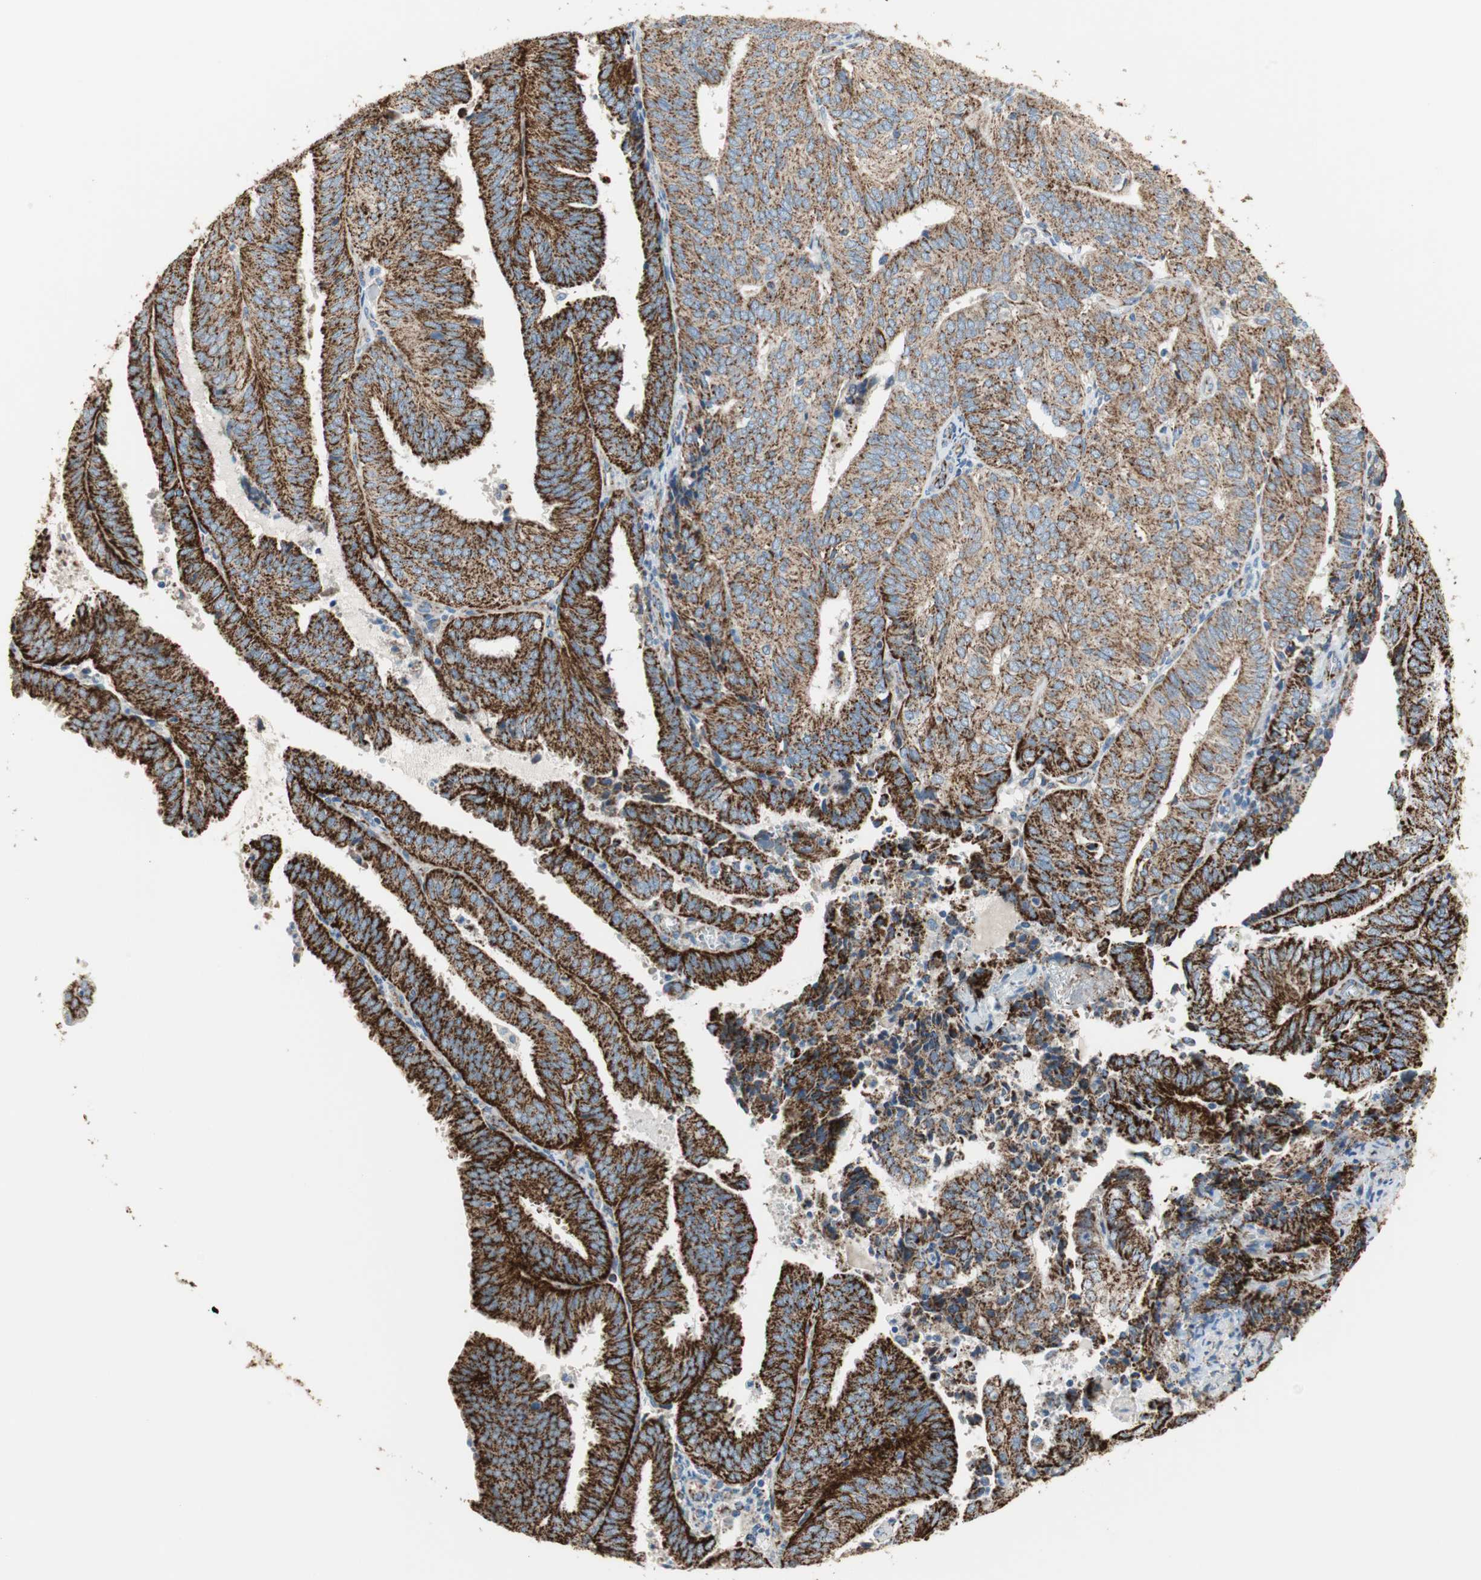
{"staining": {"intensity": "strong", "quantity": ">75%", "location": "cytoplasmic/membranous"}, "tissue": "endometrial cancer", "cell_type": "Tumor cells", "image_type": "cancer", "snomed": [{"axis": "morphology", "description": "Adenocarcinoma, NOS"}, {"axis": "topography", "description": "Uterus"}], "caption": "Brown immunohistochemical staining in adenocarcinoma (endometrial) displays strong cytoplasmic/membranous positivity in about >75% of tumor cells.", "gene": "TST", "patient": {"sex": "female", "age": 60}}